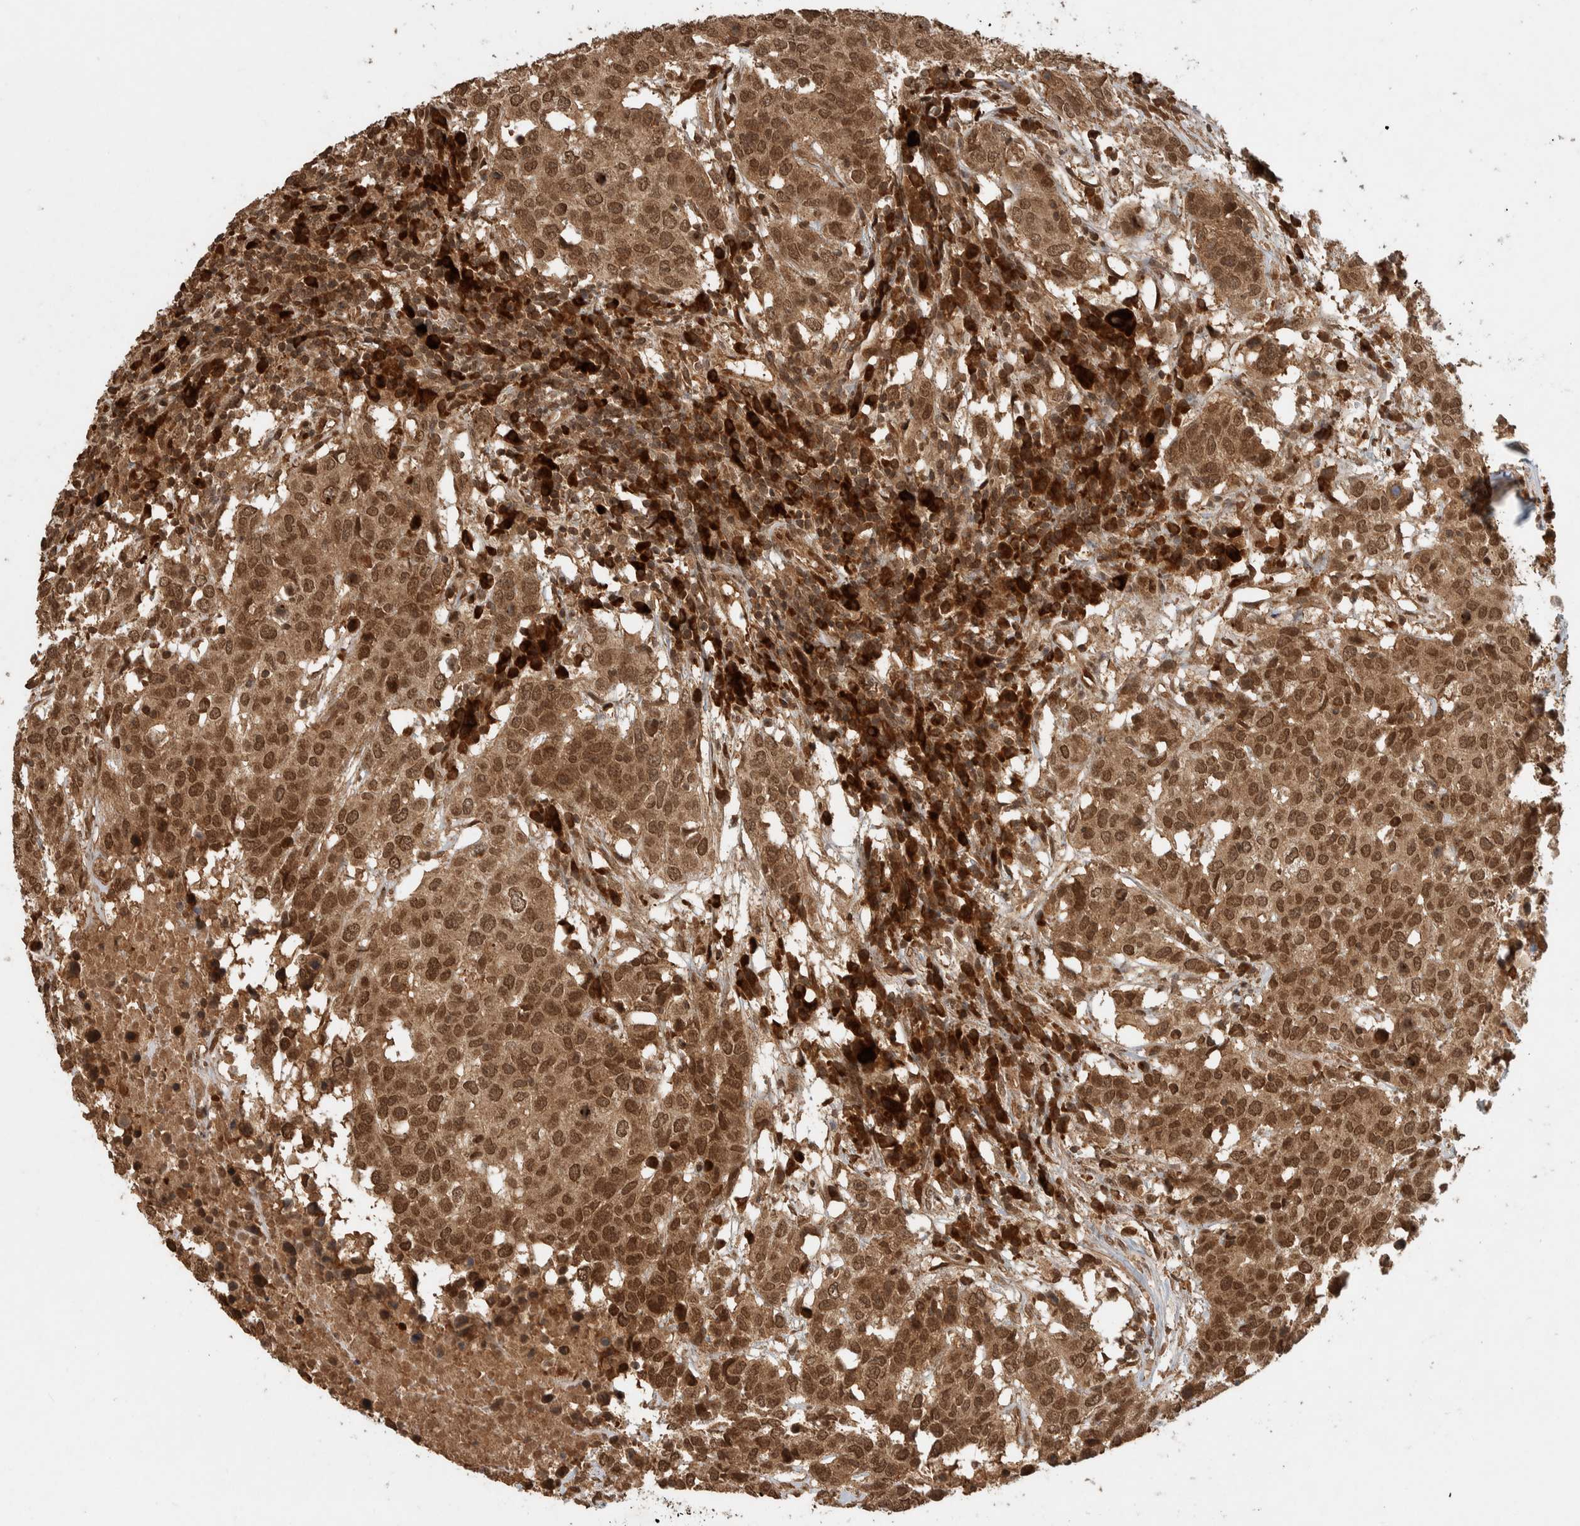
{"staining": {"intensity": "moderate", "quantity": ">75%", "location": "cytoplasmic/membranous,nuclear"}, "tissue": "head and neck cancer", "cell_type": "Tumor cells", "image_type": "cancer", "snomed": [{"axis": "morphology", "description": "Squamous cell carcinoma, NOS"}, {"axis": "topography", "description": "Head-Neck"}], "caption": "Head and neck cancer stained with a protein marker demonstrates moderate staining in tumor cells.", "gene": "CNTROB", "patient": {"sex": "male", "age": 66}}